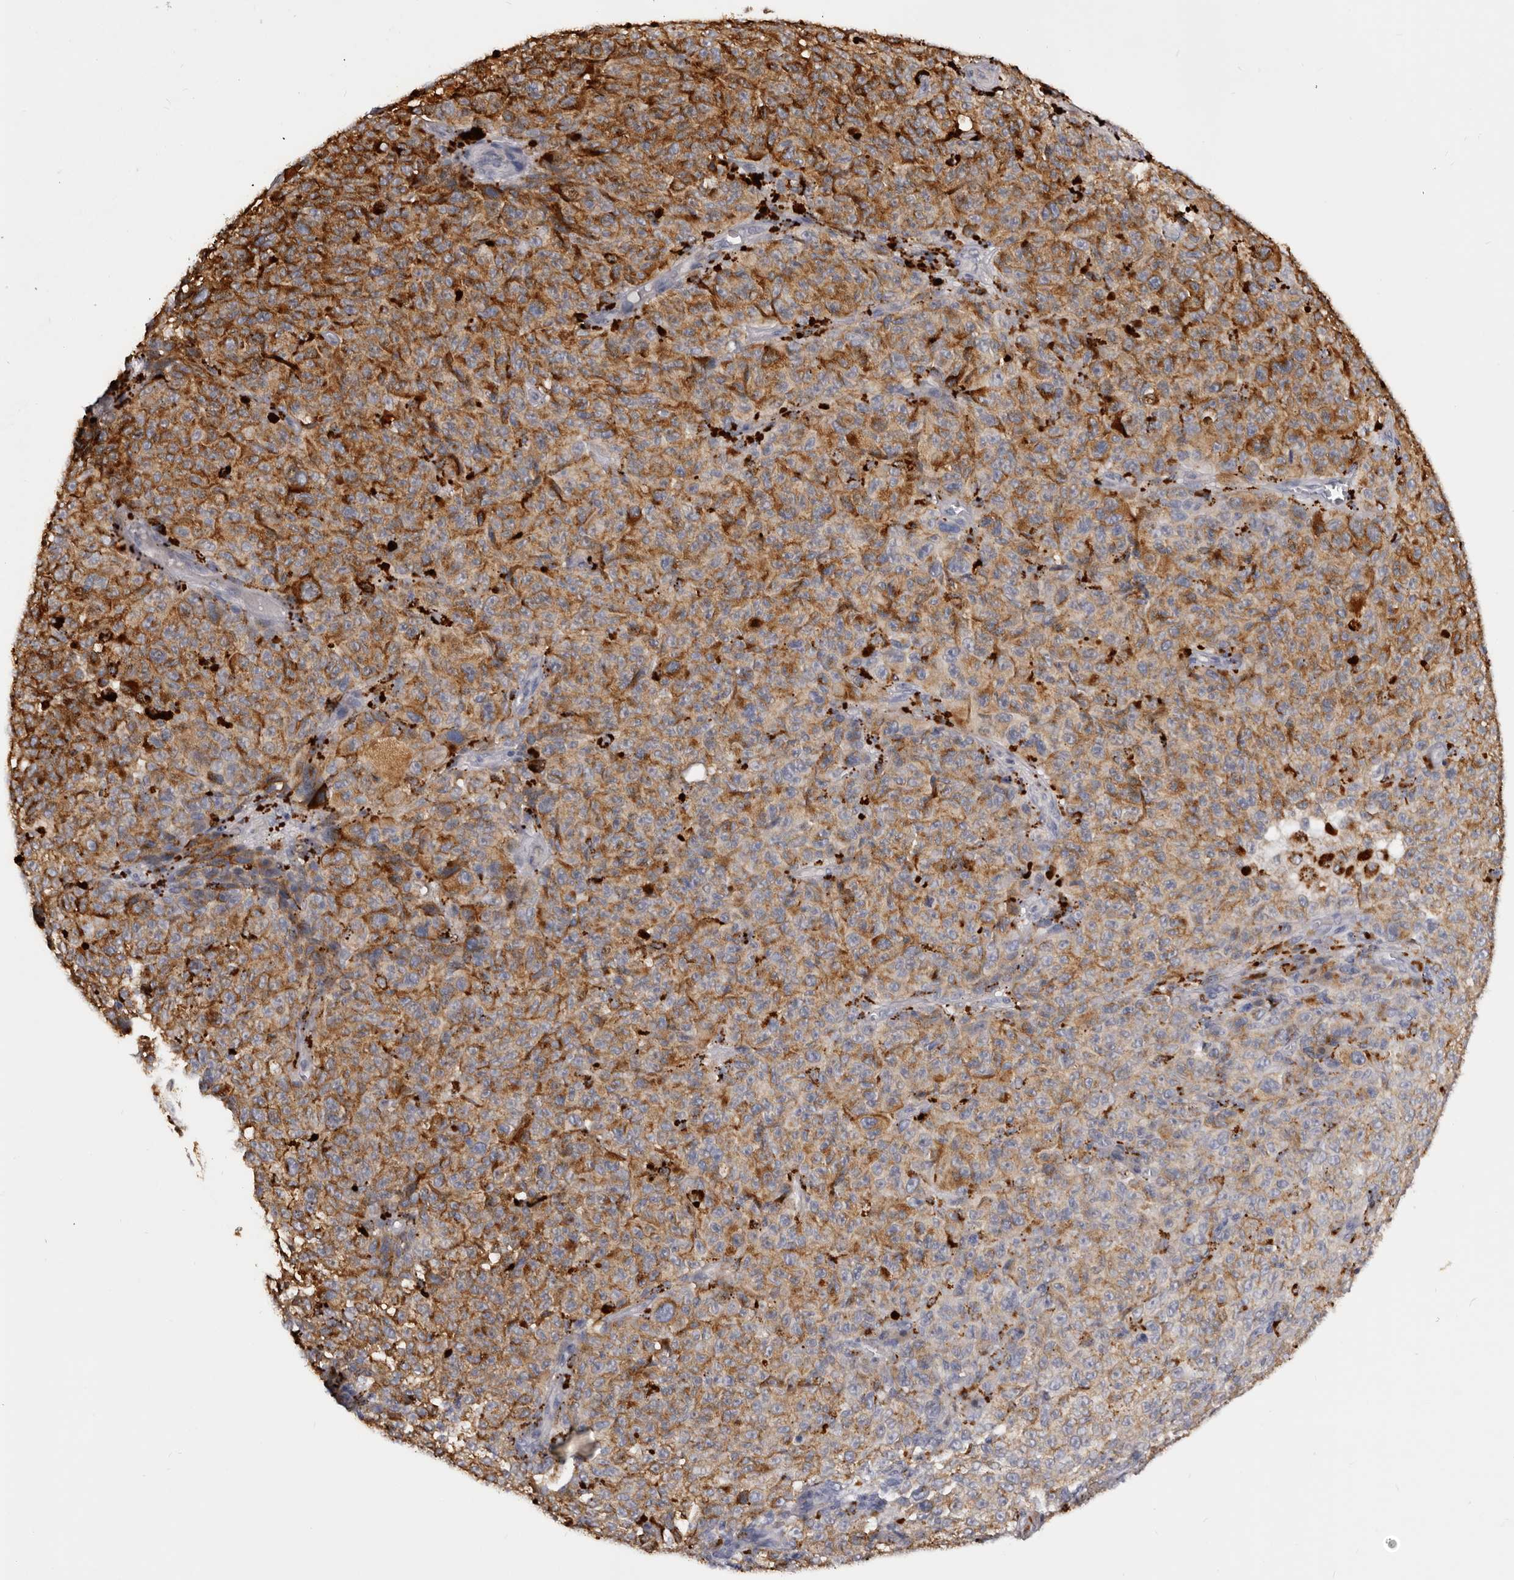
{"staining": {"intensity": "moderate", "quantity": ">75%", "location": "cytoplasmic/membranous"}, "tissue": "melanoma", "cell_type": "Tumor cells", "image_type": "cancer", "snomed": [{"axis": "morphology", "description": "Malignant melanoma, NOS"}, {"axis": "topography", "description": "Skin"}], "caption": "Immunohistochemistry of malignant melanoma exhibits medium levels of moderate cytoplasmic/membranous expression in about >75% of tumor cells.", "gene": "DAP", "patient": {"sex": "female", "age": 82}}